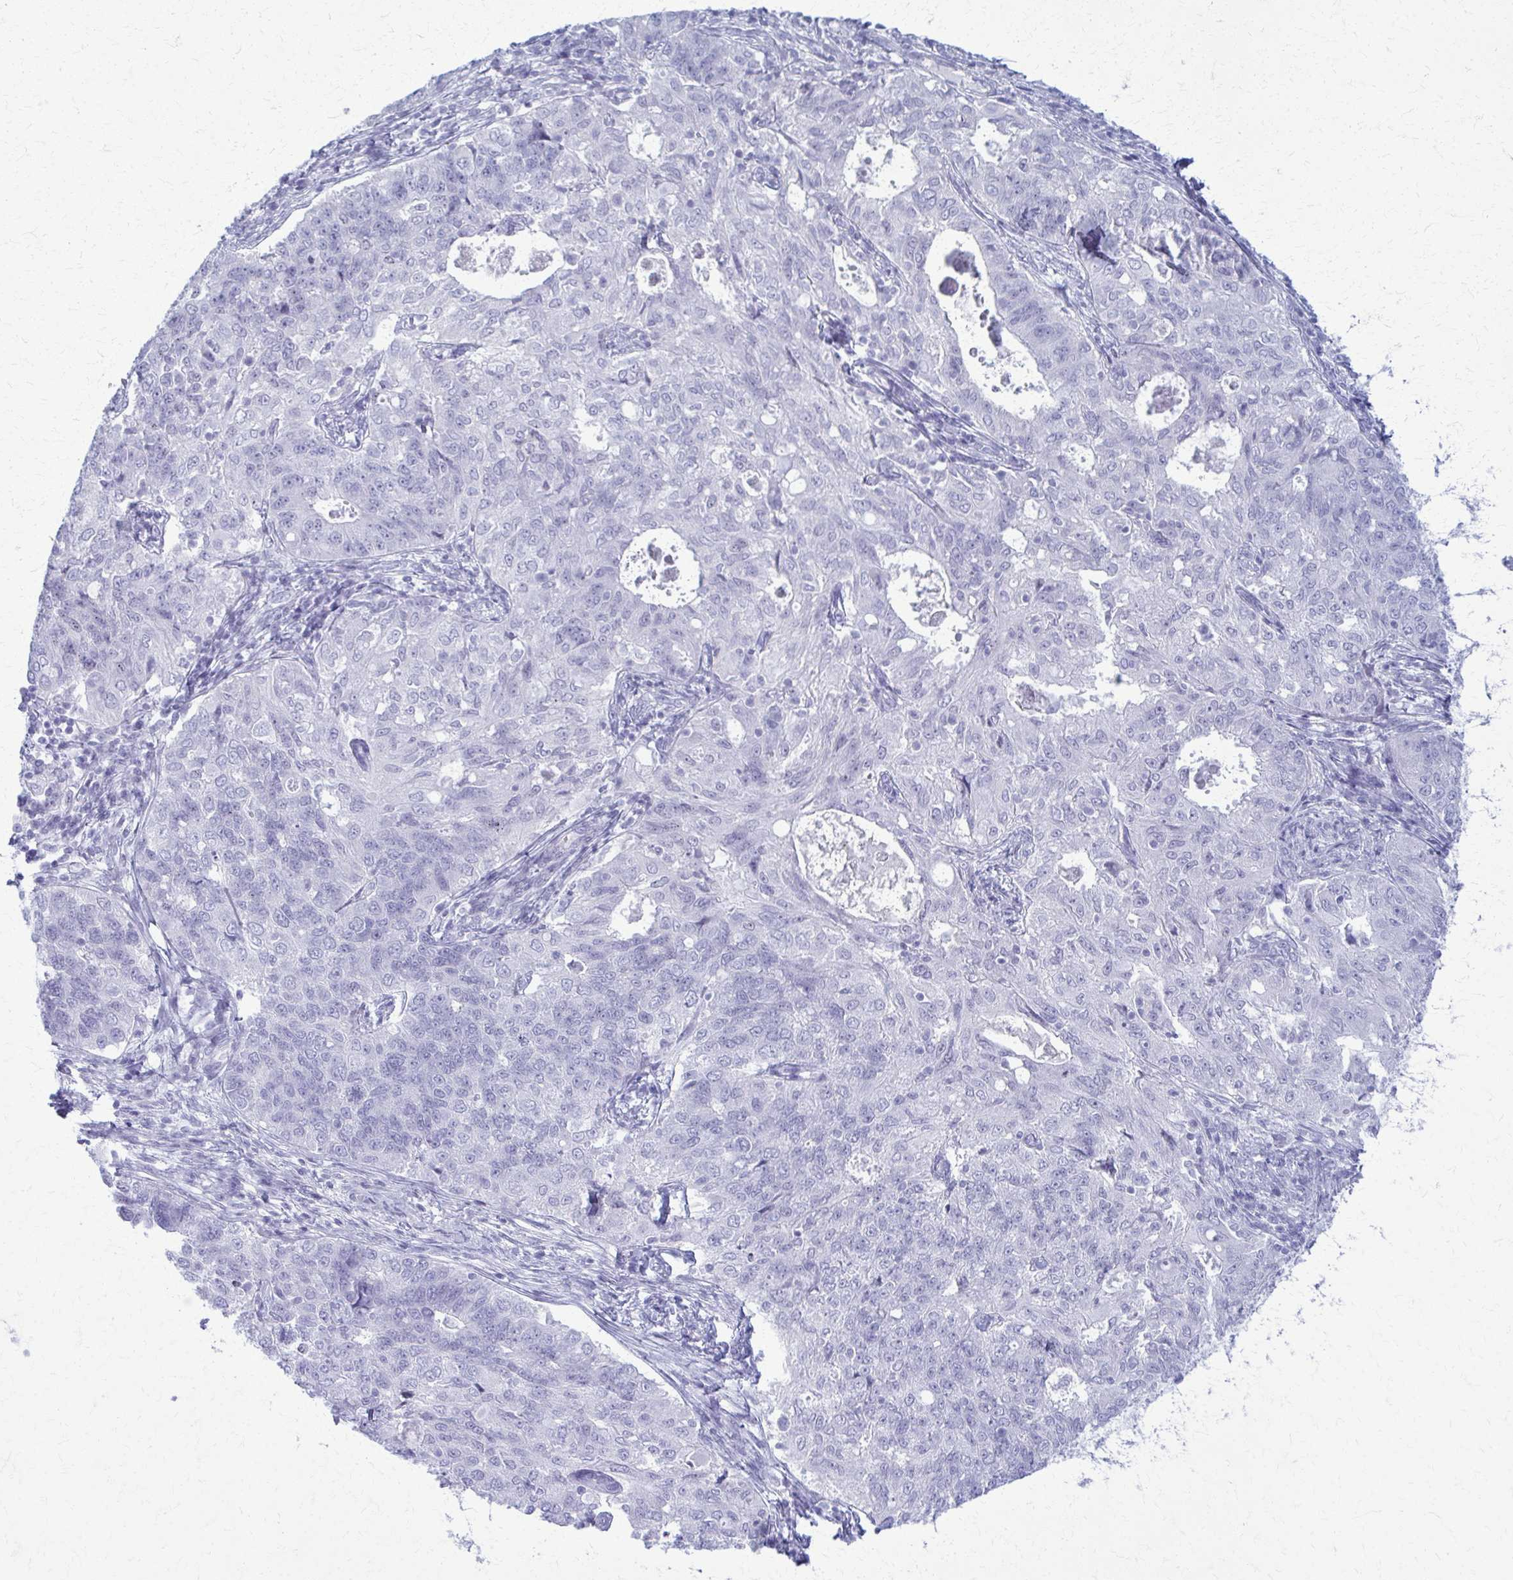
{"staining": {"intensity": "negative", "quantity": "none", "location": "none"}, "tissue": "endometrial cancer", "cell_type": "Tumor cells", "image_type": "cancer", "snomed": [{"axis": "morphology", "description": "Adenocarcinoma, NOS"}, {"axis": "topography", "description": "Endometrium"}], "caption": "Immunohistochemistry histopathology image of neoplastic tissue: endometrial cancer (adenocarcinoma) stained with DAB demonstrates no significant protein positivity in tumor cells. (Brightfield microscopy of DAB (3,3'-diaminobenzidine) immunohistochemistry (IHC) at high magnification).", "gene": "ACSM2B", "patient": {"sex": "female", "age": 43}}